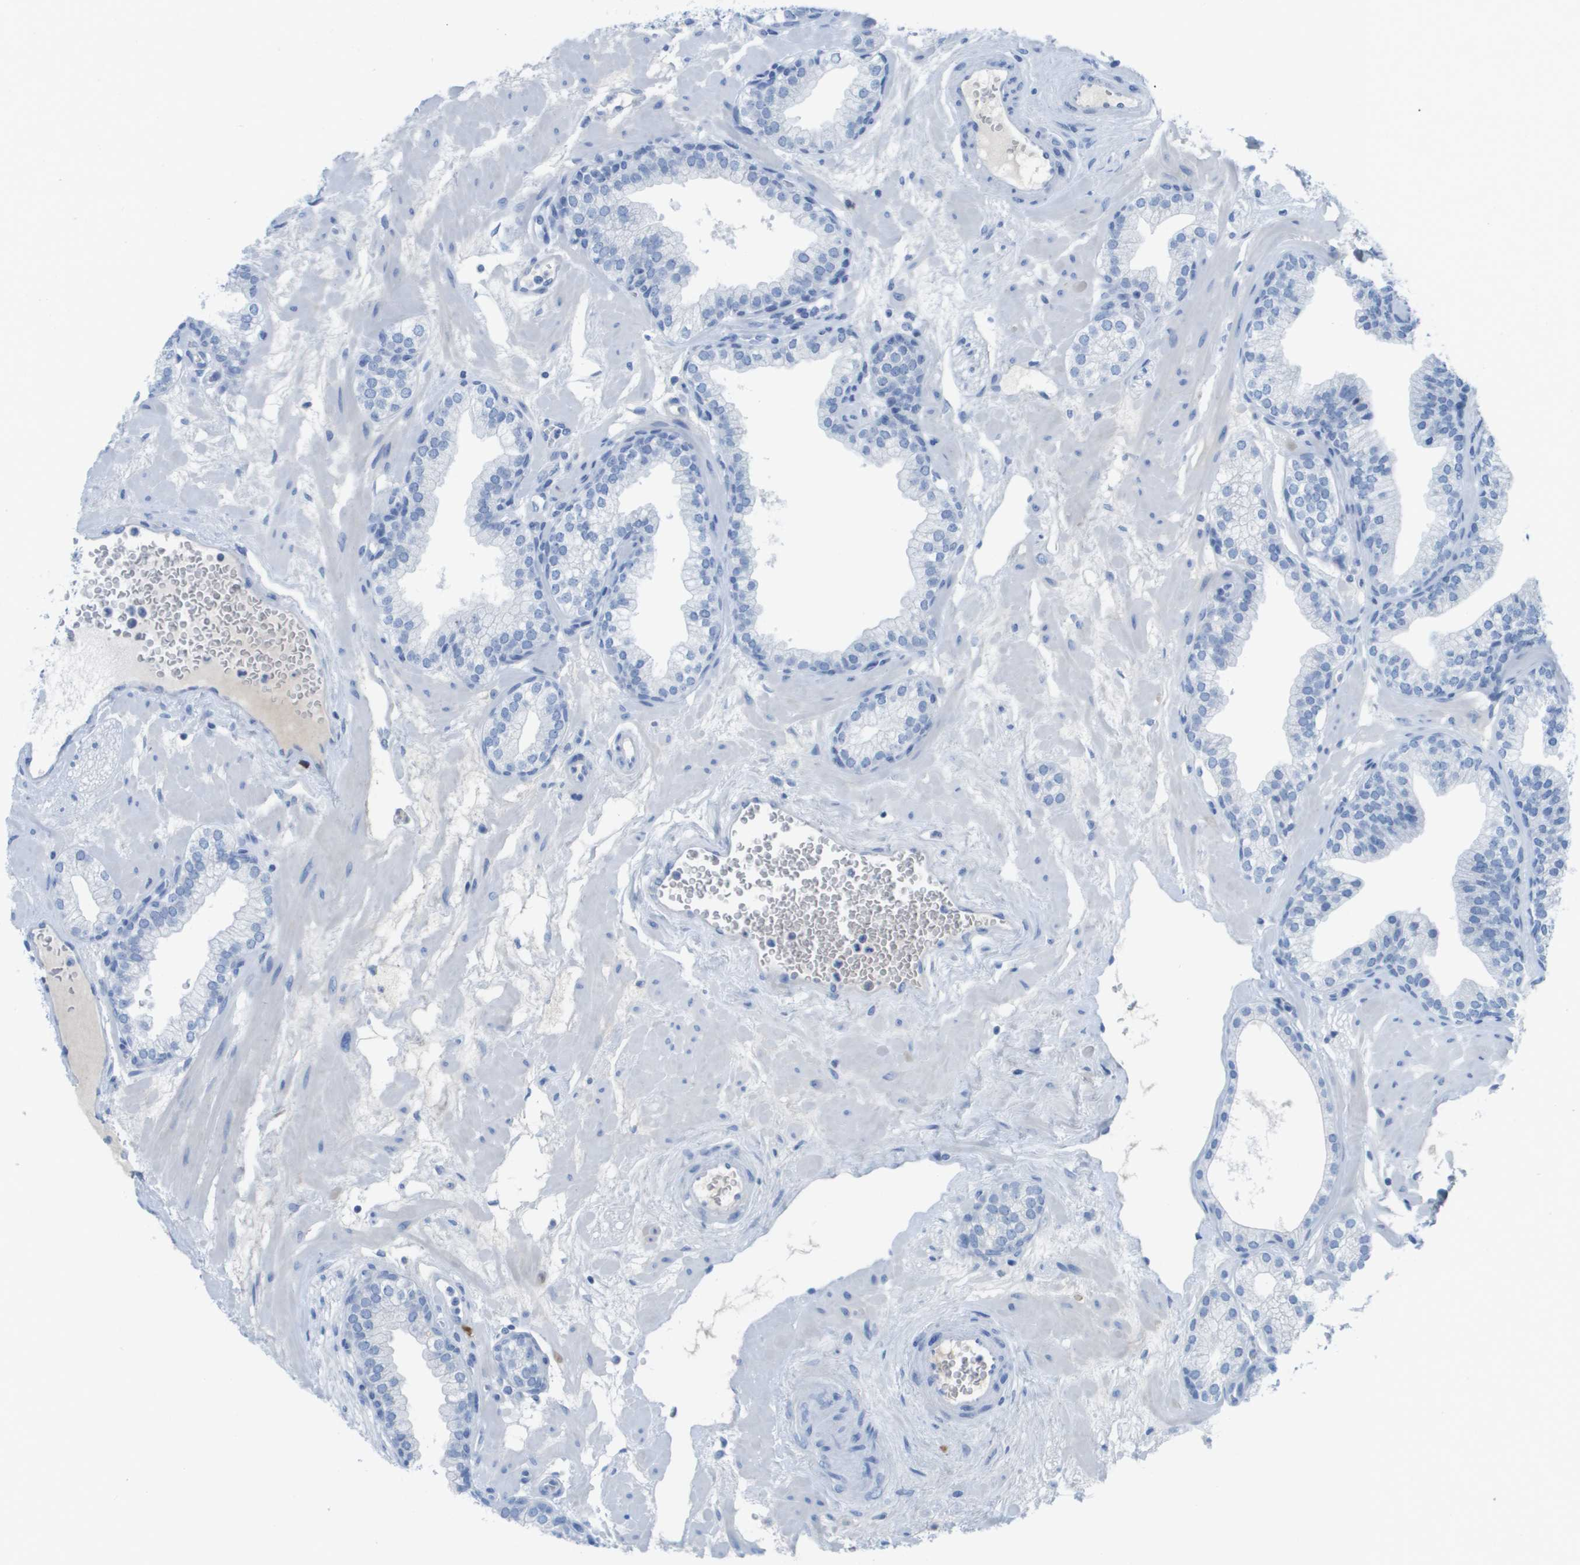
{"staining": {"intensity": "negative", "quantity": "none", "location": "none"}, "tissue": "prostate", "cell_type": "Glandular cells", "image_type": "normal", "snomed": [{"axis": "morphology", "description": "Normal tissue, NOS"}, {"axis": "morphology", "description": "Urothelial carcinoma, Low grade"}, {"axis": "topography", "description": "Urinary bladder"}, {"axis": "topography", "description": "Prostate"}], "caption": "This is an immunohistochemistry (IHC) histopathology image of benign prostate. There is no positivity in glandular cells.", "gene": "GPR18", "patient": {"sex": "male", "age": 60}}